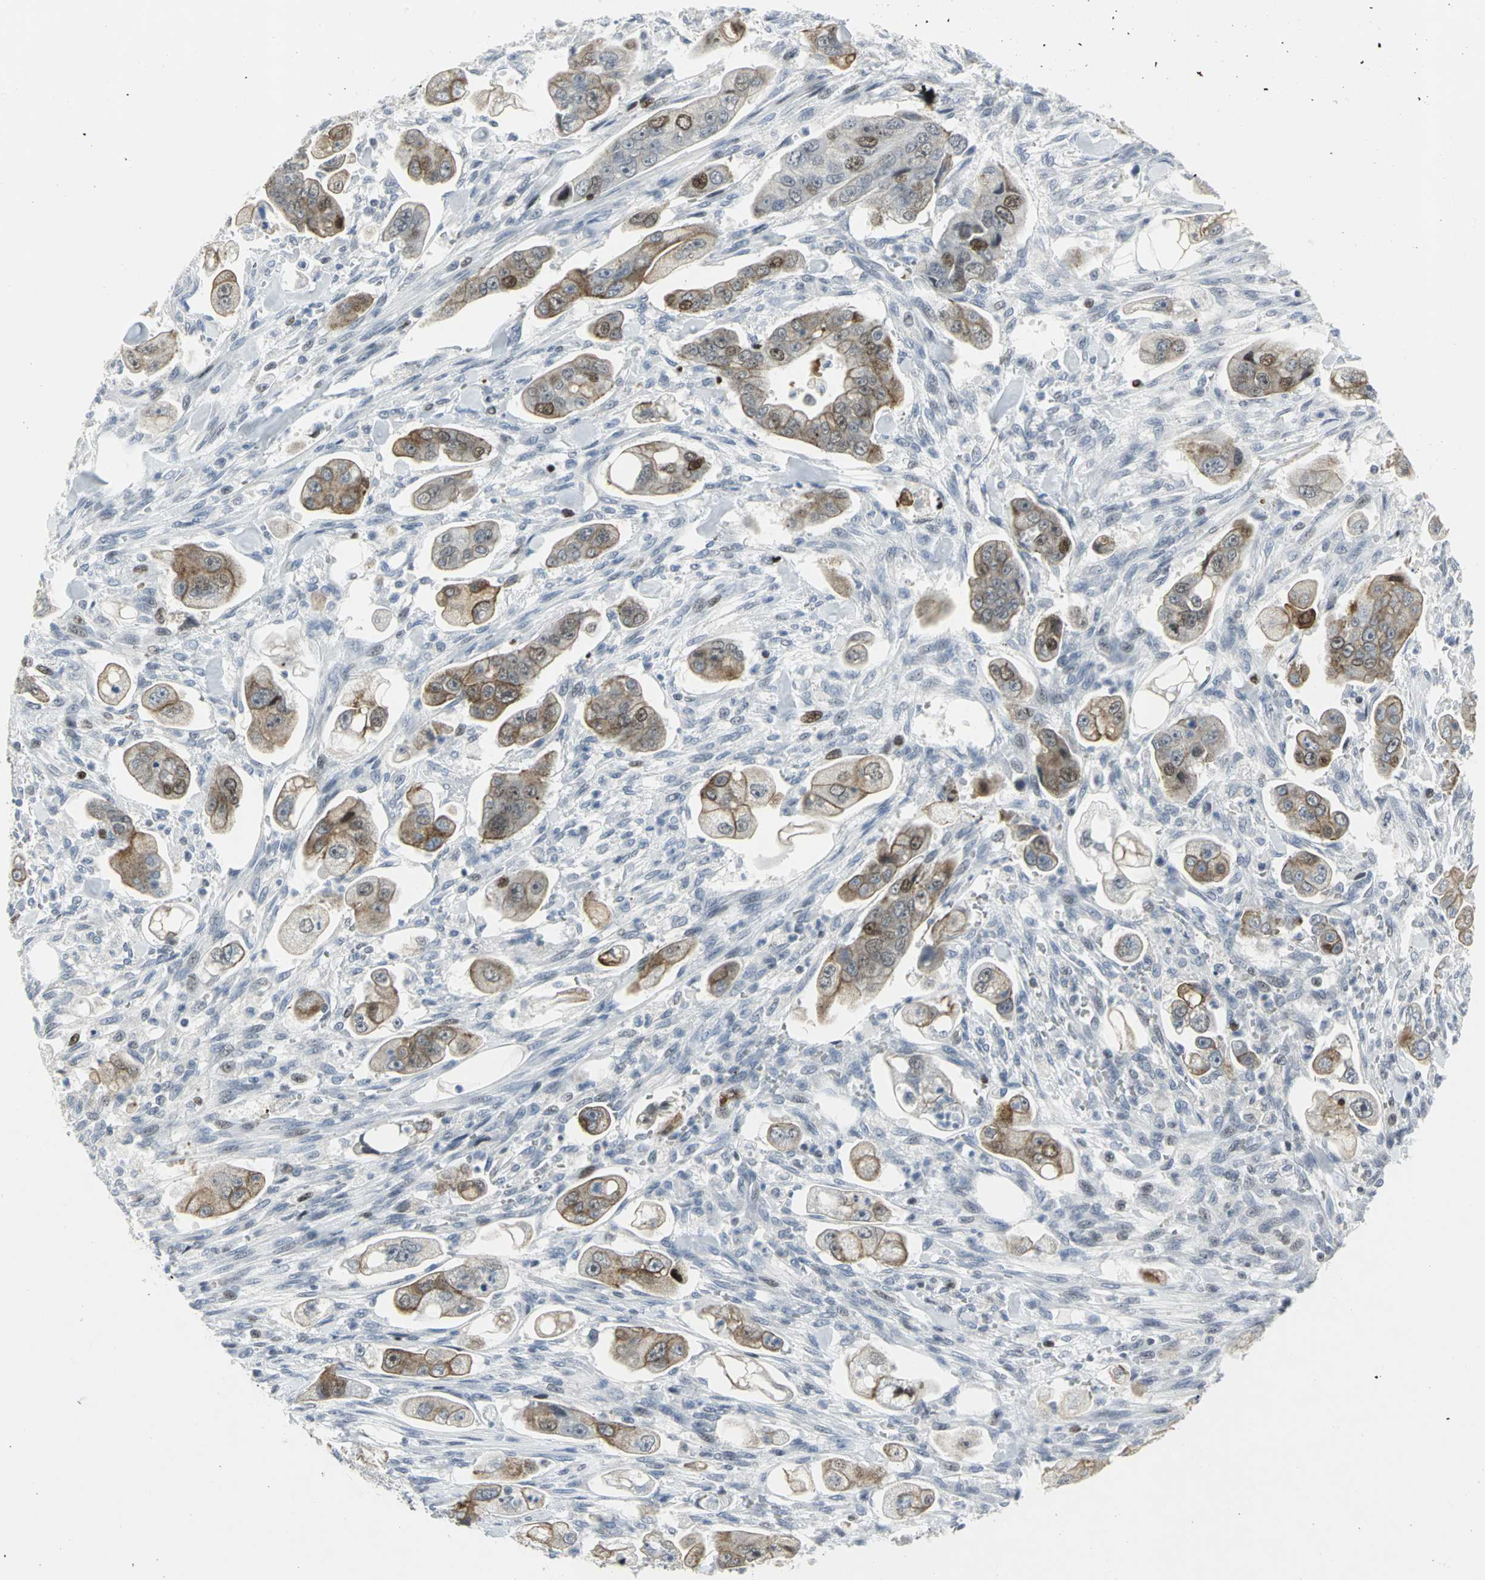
{"staining": {"intensity": "moderate", "quantity": "25%-75%", "location": "cytoplasmic/membranous"}, "tissue": "stomach cancer", "cell_type": "Tumor cells", "image_type": "cancer", "snomed": [{"axis": "morphology", "description": "Adenocarcinoma, NOS"}, {"axis": "topography", "description": "Stomach"}], "caption": "A histopathology image showing moderate cytoplasmic/membranous expression in about 25%-75% of tumor cells in stomach cancer (adenocarcinoma), as visualized by brown immunohistochemical staining.", "gene": "RPA1", "patient": {"sex": "male", "age": 62}}